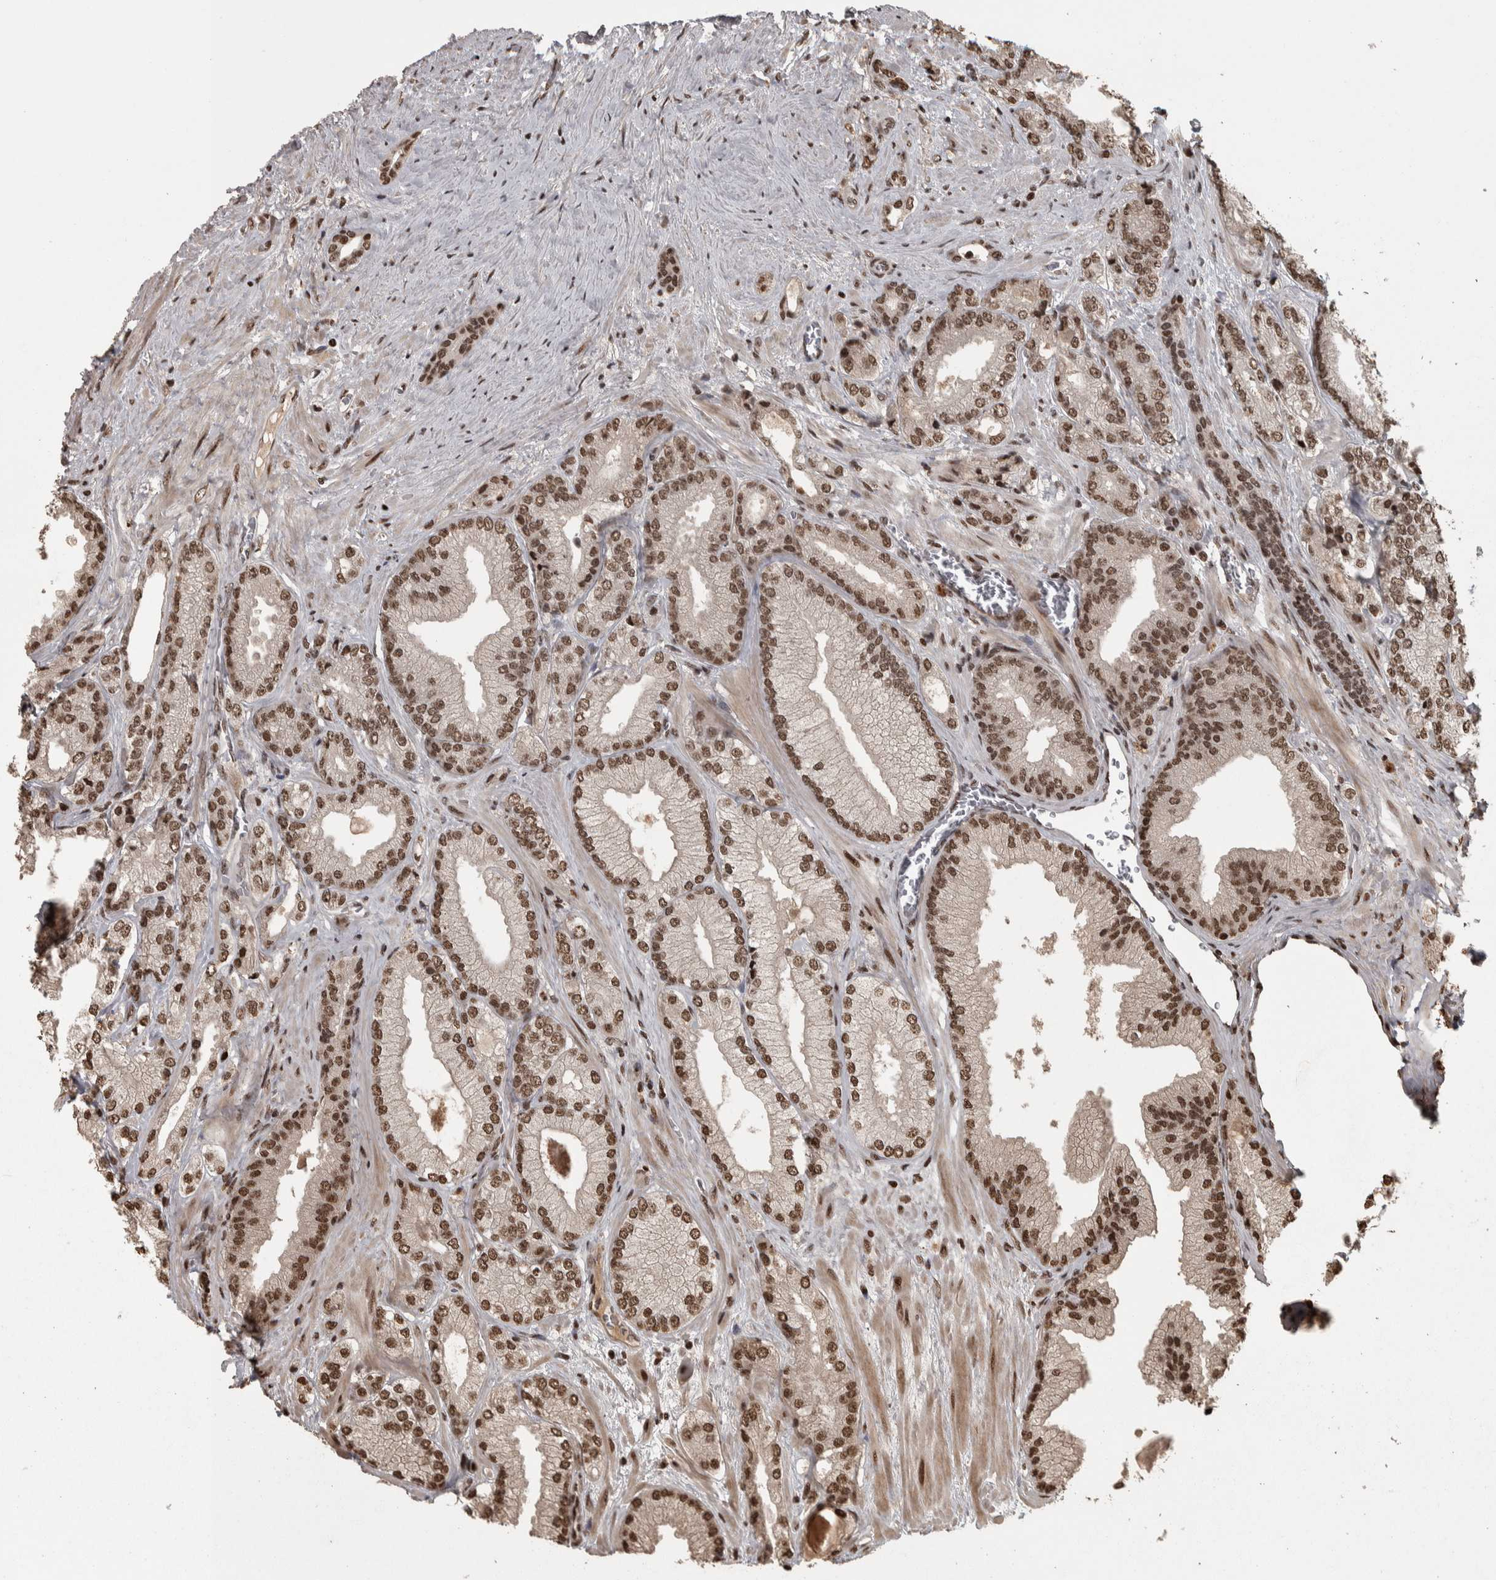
{"staining": {"intensity": "moderate", "quantity": ">75%", "location": "cytoplasmic/membranous"}, "tissue": "prostate cancer", "cell_type": "Tumor cells", "image_type": "cancer", "snomed": [{"axis": "morphology", "description": "Adenocarcinoma, Low grade"}, {"axis": "topography", "description": "Prostate"}], "caption": "Adenocarcinoma (low-grade) (prostate) stained for a protein reveals moderate cytoplasmic/membranous positivity in tumor cells.", "gene": "ZFHX4", "patient": {"sex": "male", "age": 65}}